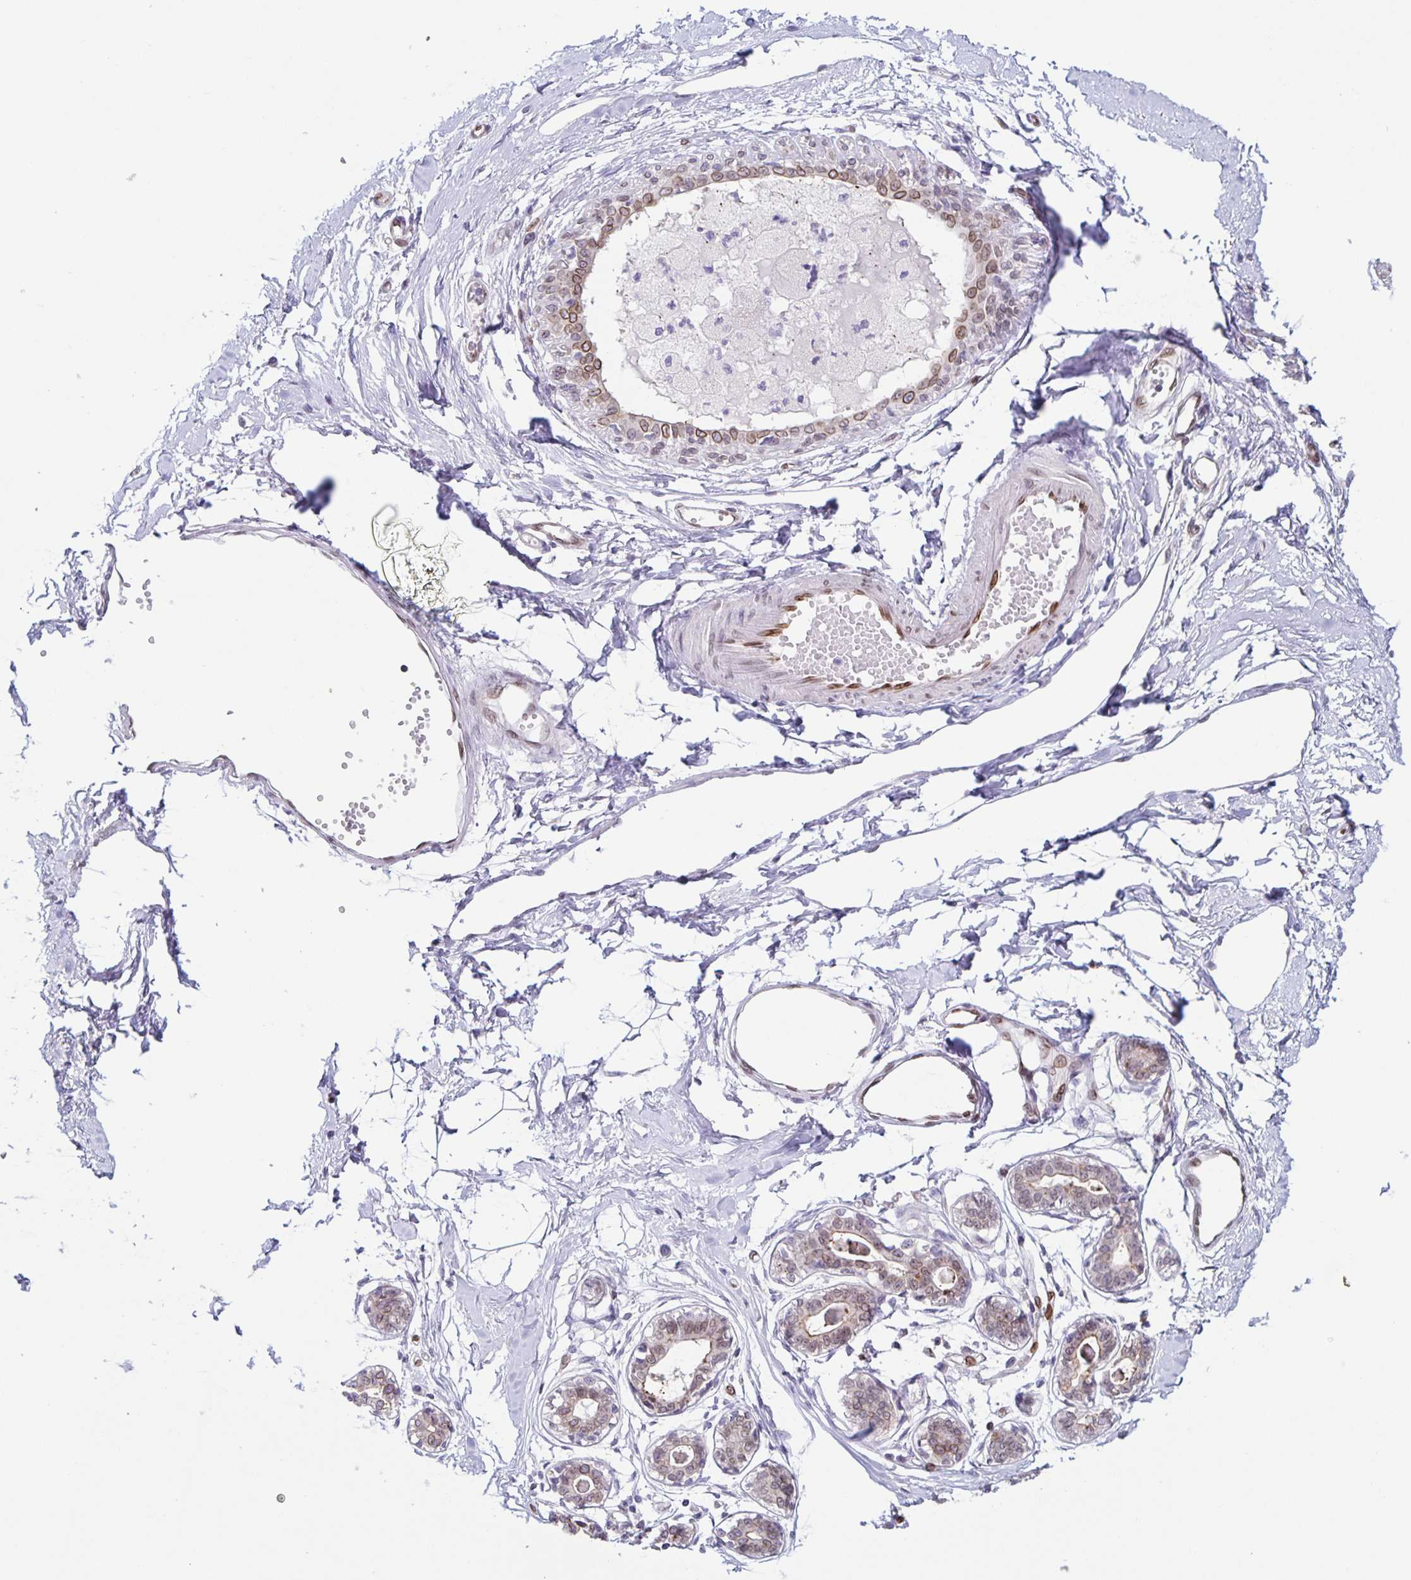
{"staining": {"intensity": "negative", "quantity": "none", "location": "none"}, "tissue": "breast", "cell_type": "Adipocytes", "image_type": "normal", "snomed": [{"axis": "morphology", "description": "Normal tissue, NOS"}, {"axis": "topography", "description": "Breast"}], "caption": "Breast was stained to show a protein in brown. There is no significant positivity in adipocytes. (DAB immunohistochemistry, high magnification).", "gene": "SYNE2", "patient": {"sex": "female", "age": 45}}